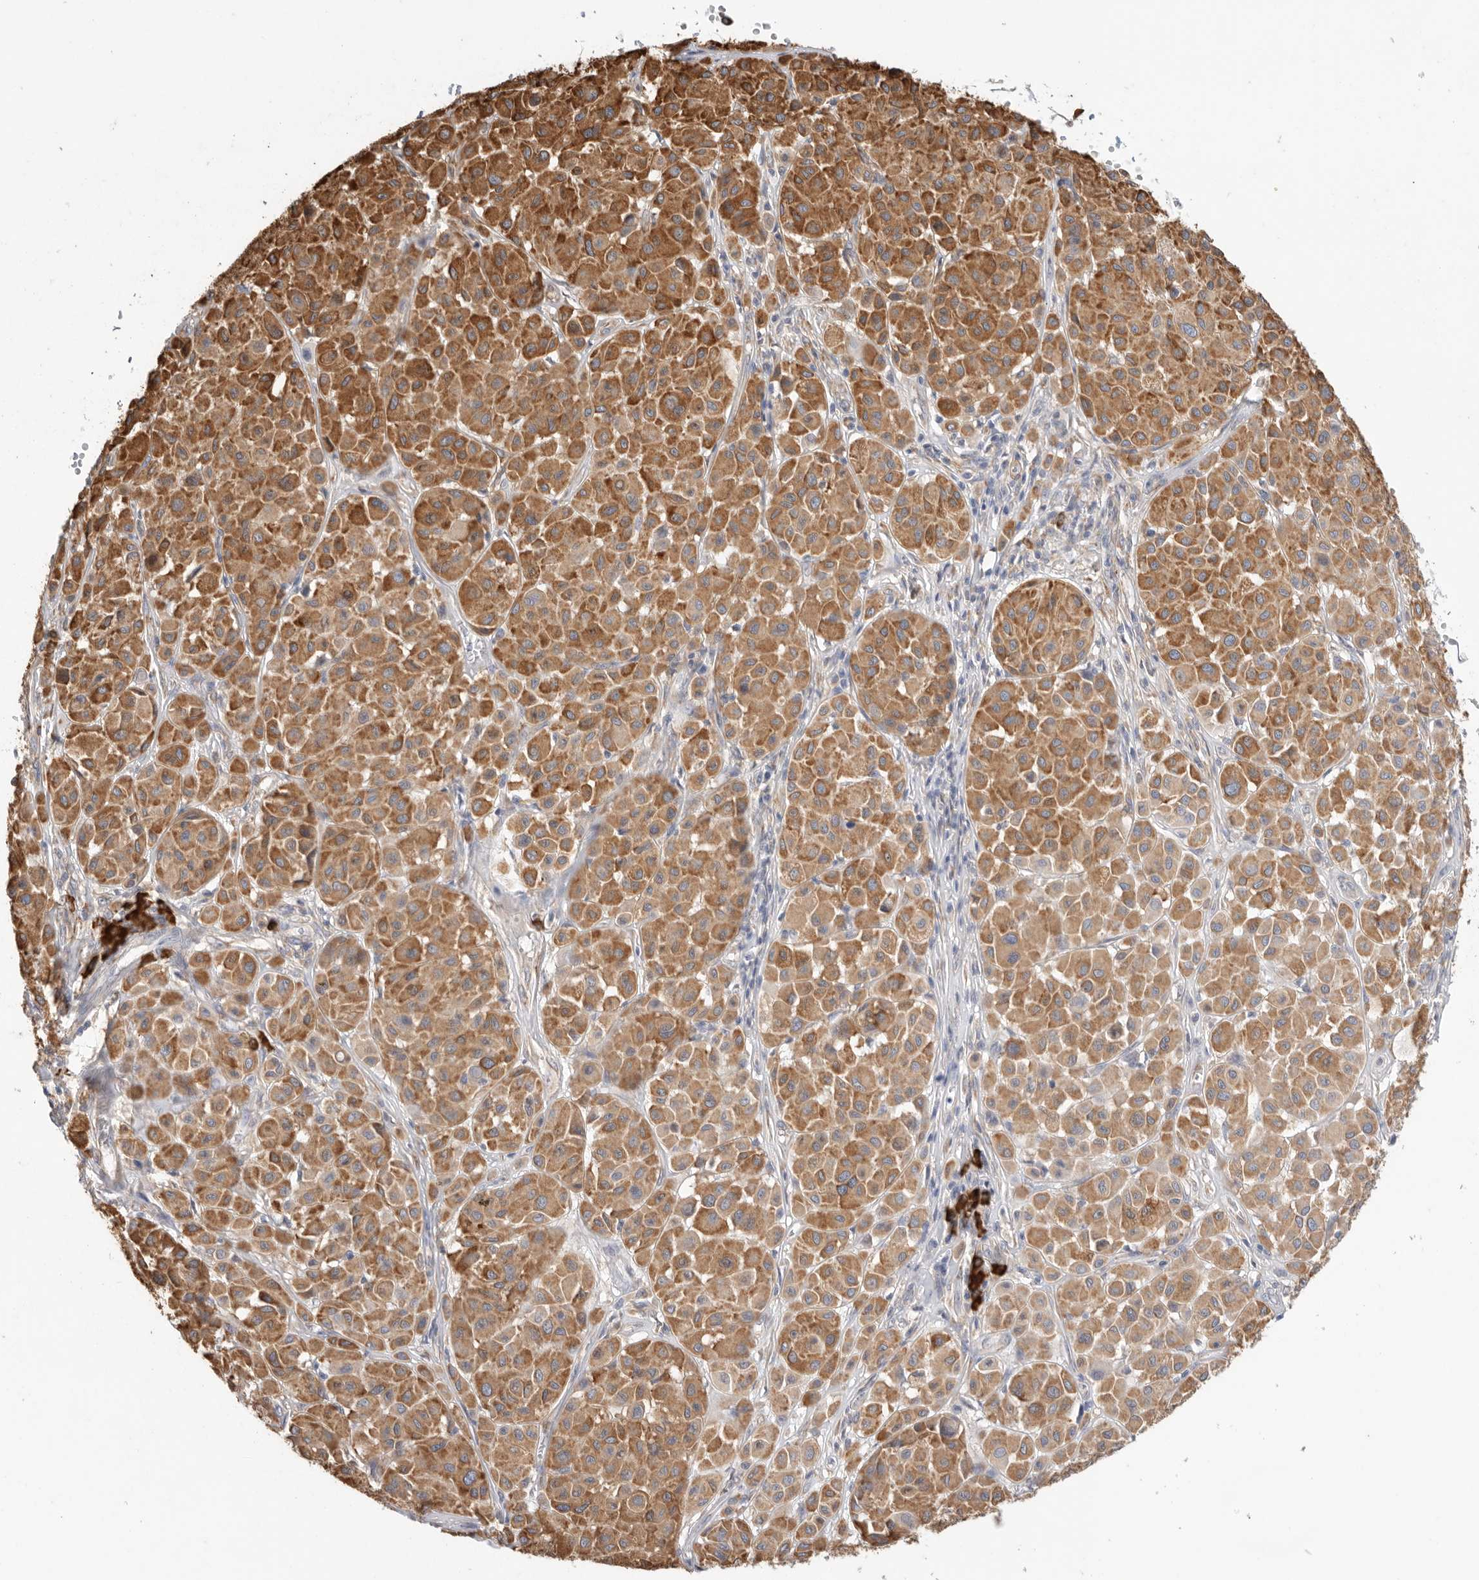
{"staining": {"intensity": "strong", "quantity": ">75%", "location": "cytoplasmic/membranous"}, "tissue": "melanoma", "cell_type": "Tumor cells", "image_type": "cancer", "snomed": [{"axis": "morphology", "description": "Malignant melanoma, Metastatic site"}, {"axis": "topography", "description": "Soft tissue"}], "caption": "A photomicrograph showing strong cytoplasmic/membranous staining in about >75% of tumor cells in melanoma, as visualized by brown immunohistochemical staining.", "gene": "BLOC1S5", "patient": {"sex": "male", "age": 41}}